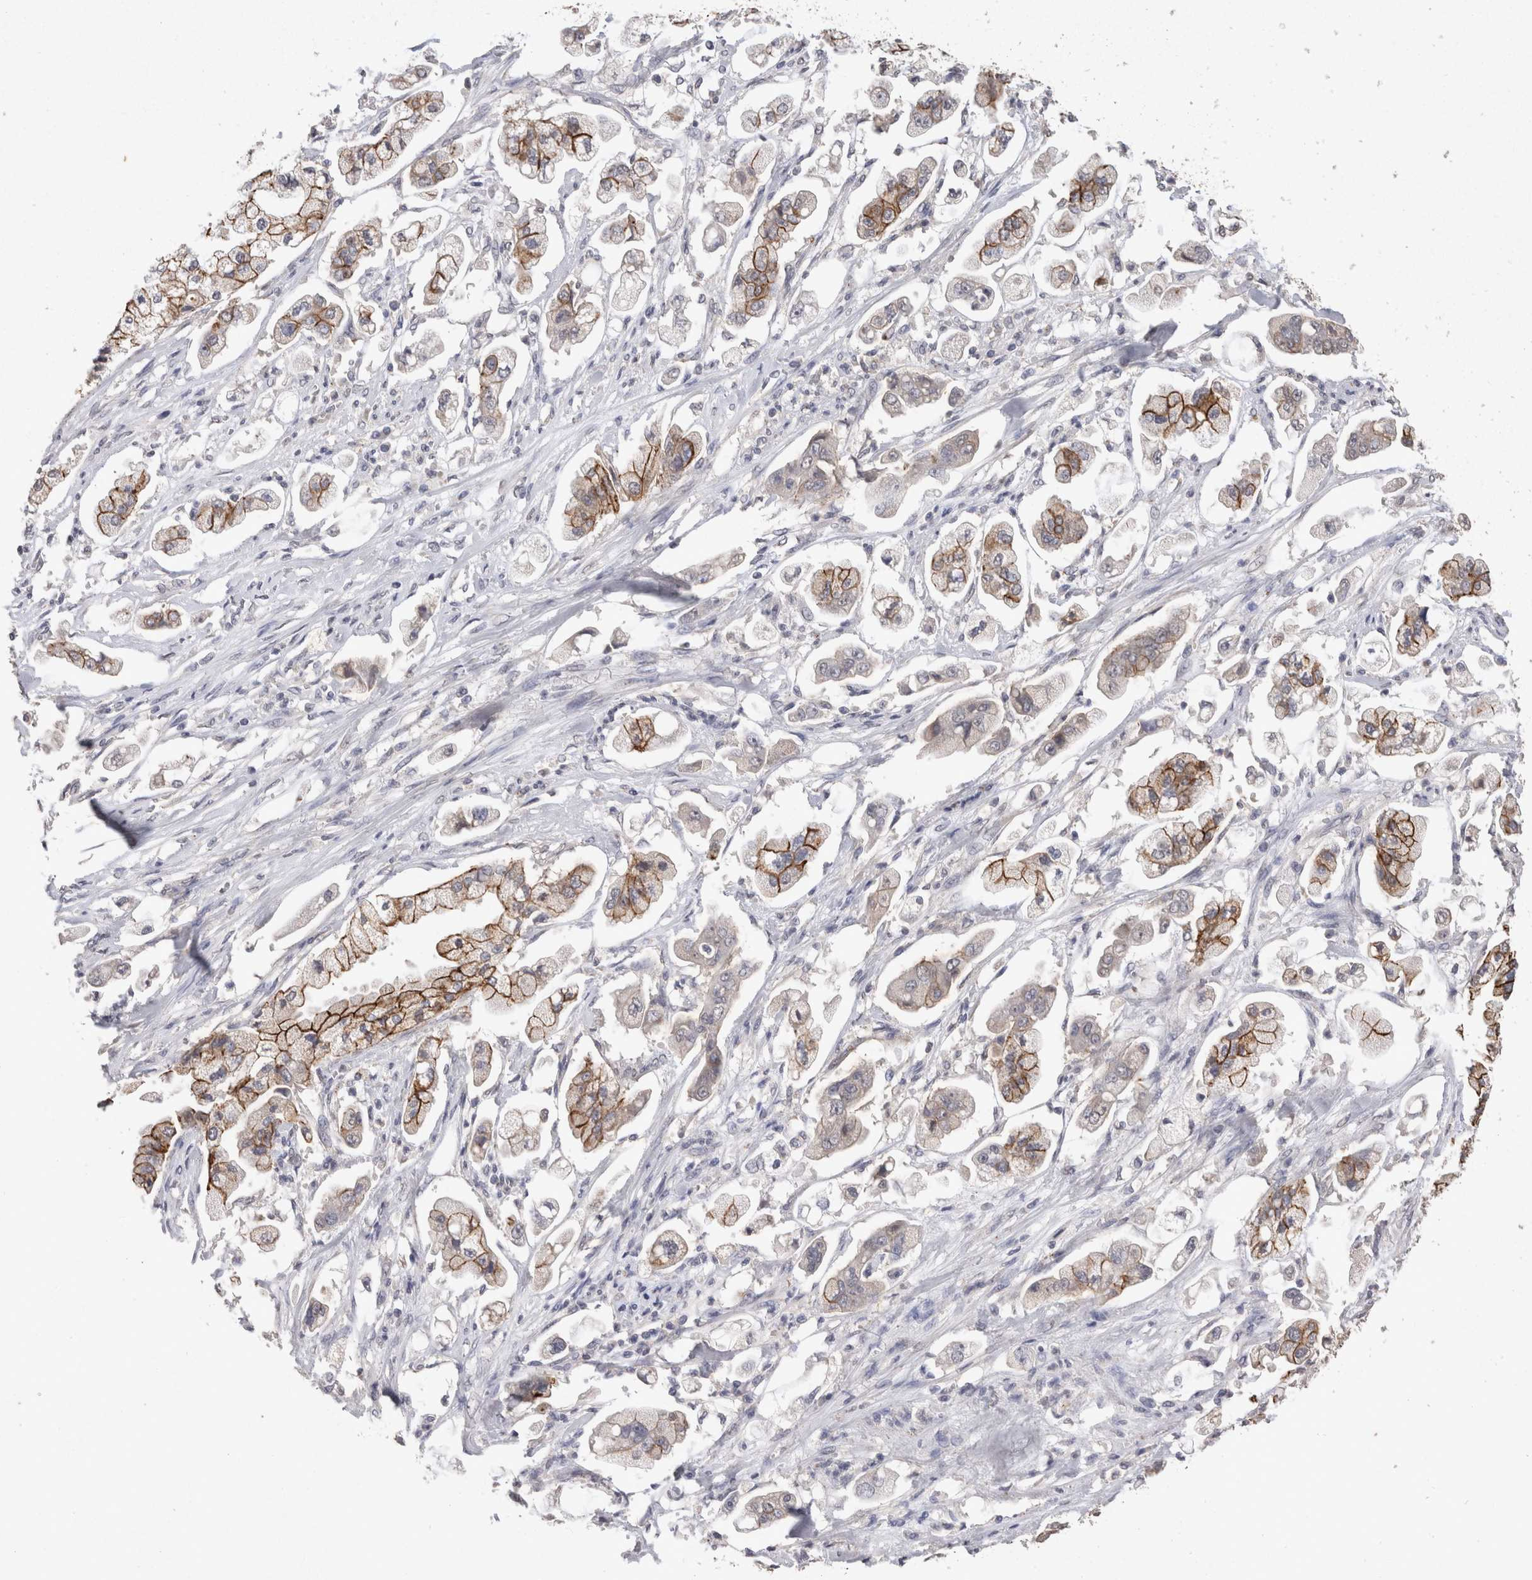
{"staining": {"intensity": "moderate", "quantity": ">75%", "location": "cytoplasmic/membranous"}, "tissue": "stomach cancer", "cell_type": "Tumor cells", "image_type": "cancer", "snomed": [{"axis": "morphology", "description": "Adenocarcinoma, NOS"}, {"axis": "topography", "description": "Stomach"}], "caption": "Brown immunohistochemical staining in human adenocarcinoma (stomach) reveals moderate cytoplasmic/membranous positivity in approximately >75% of tumor cells.", "gene": "CDH6", "patient": {"sex": "male", "age": 62}}